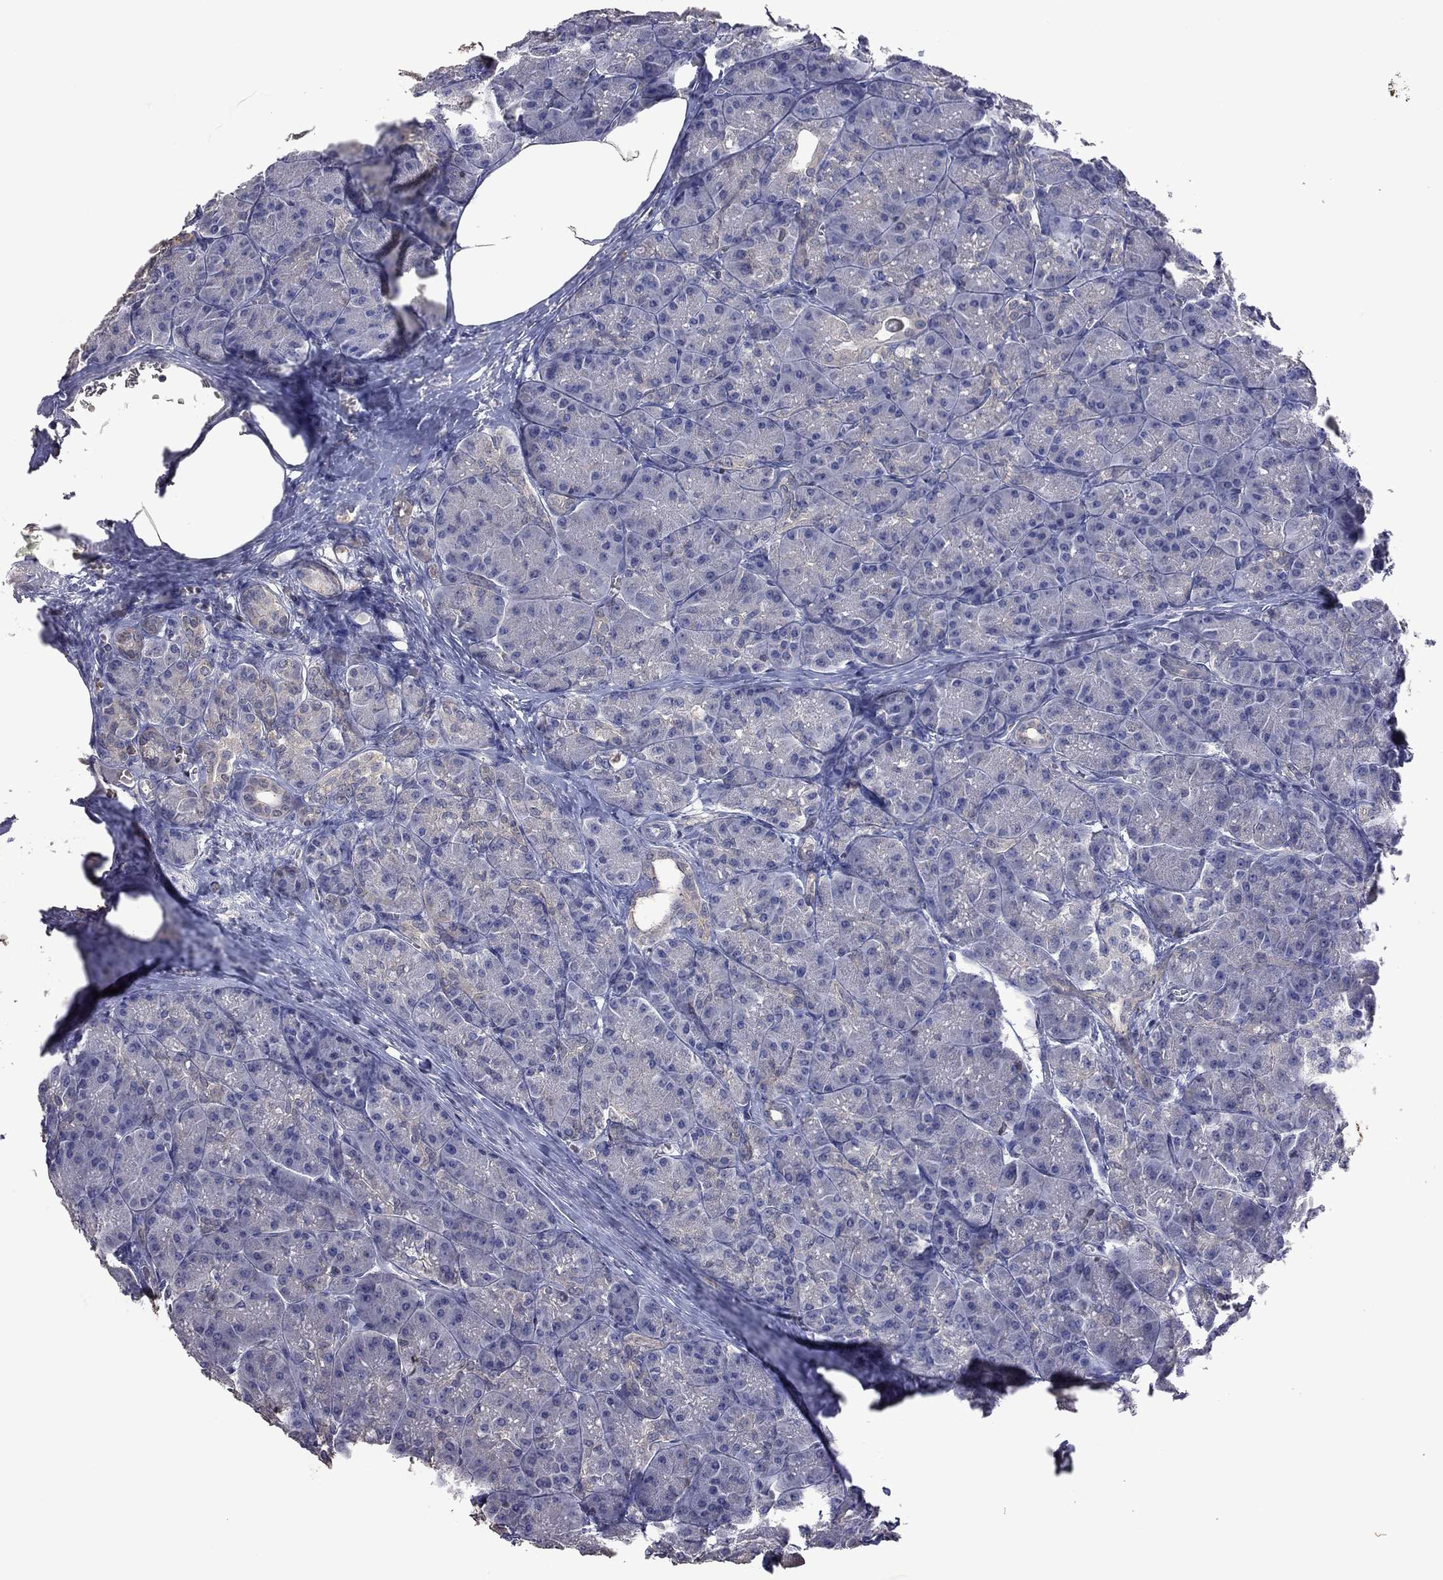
{"staining": {"intensity": "weak", "quantity": "<25%", "location": "cytoplasmic/membranous"}, "tissue": "pancreas", "cell_type": "Exocrine glandular cells", "image_type": "normal", "snomed": [{"axis": "morphology", "description": "Normal tissue, NOS"}, {"axis": "topography", "description": "Pancreas"}], "caption": "Pancreas stained for a protein using immunohistochemistry demonstrates no staining exocrine glandular cells.", "gene": "ENSG00000288520", "patient": {"sex": "male", "age": 57}}